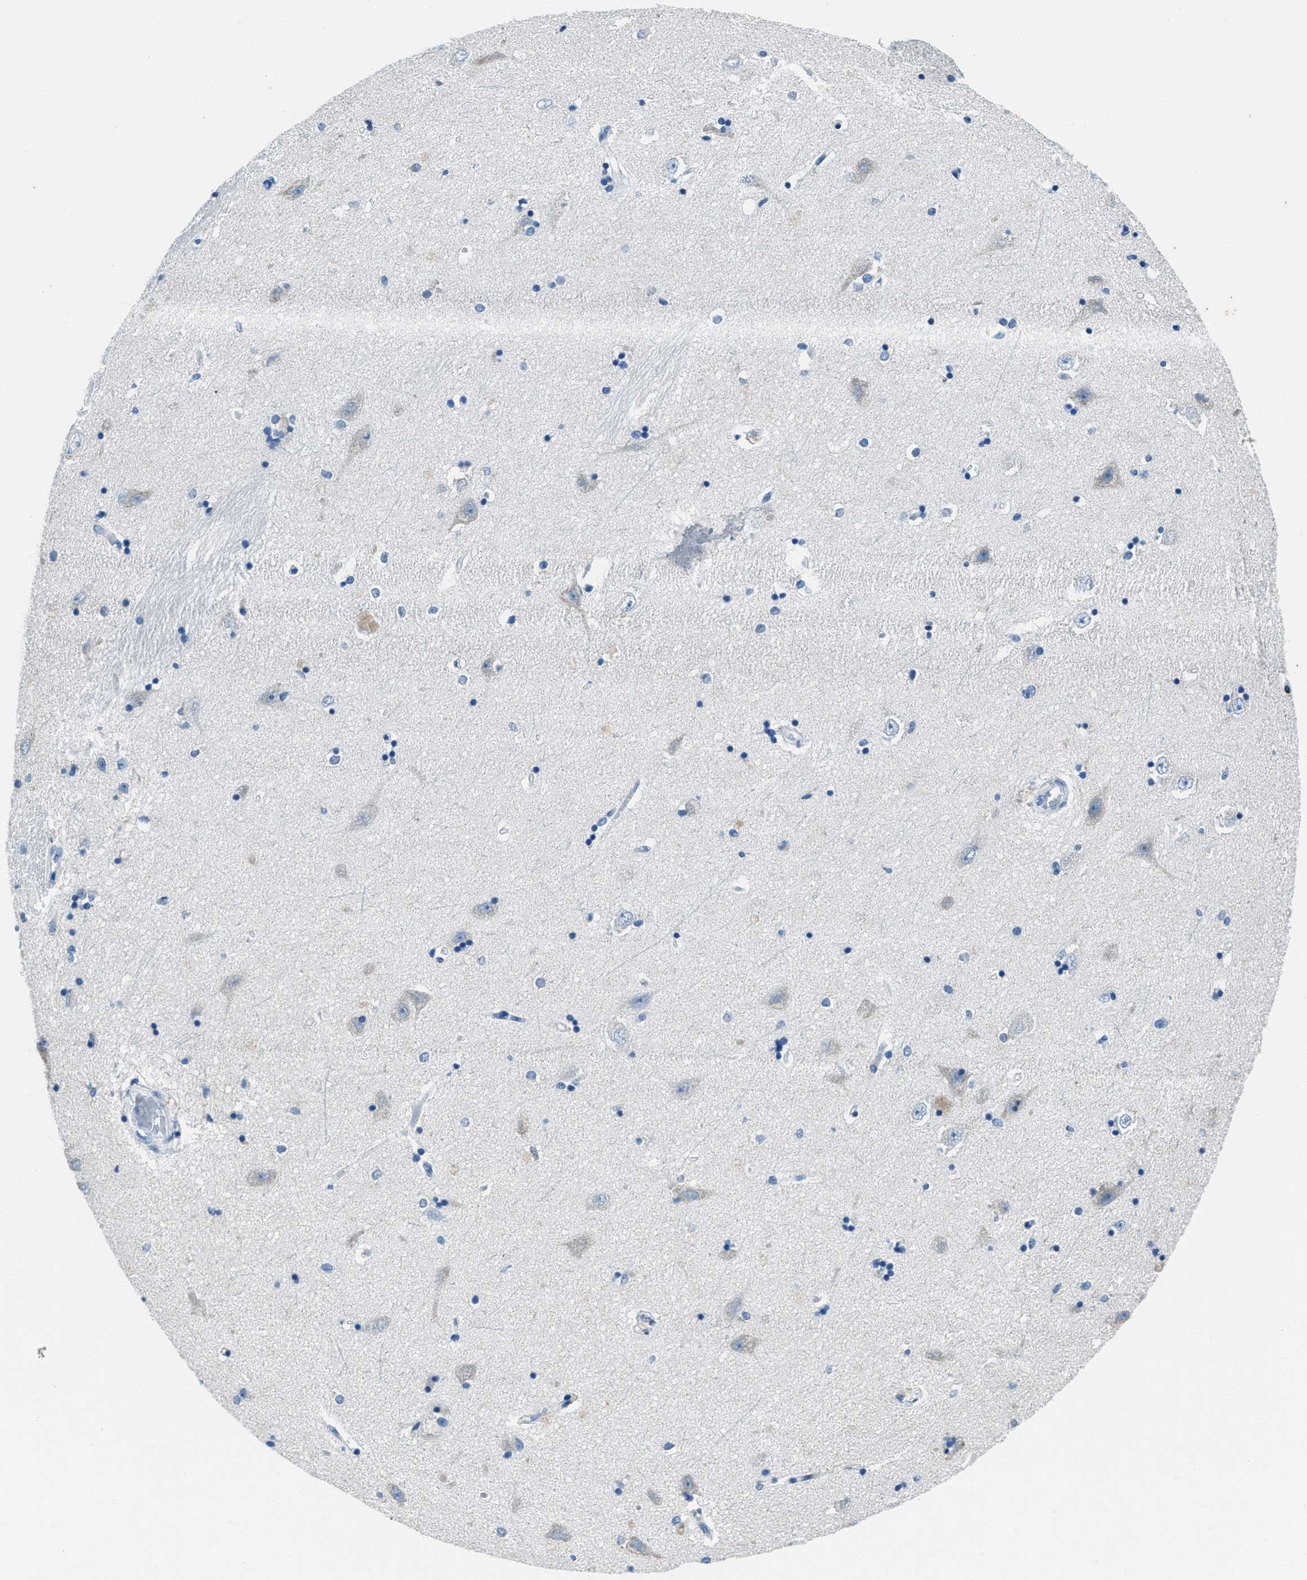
{"staining": {"intensity": "negative", "quantity": "none", "location": "none"}, "tissue": "hippocampus", "cell_type": "Glial cells", "image_type": "normal", "snomed": [{"axis": "morphology", "description": "Normal tissue, NOS"}, {"axis": "topography", "description": "Hippocampus"}], "caption": "Immunohistochemistry (IHC) micrograph of benign hippocampus: hippocampus stained with DAB (3,3'-diaminobenzidine) reveals no significant protein expression in glial cells.", "gene": "AMACR", "patient": {"sex": "male", "age": 45}}